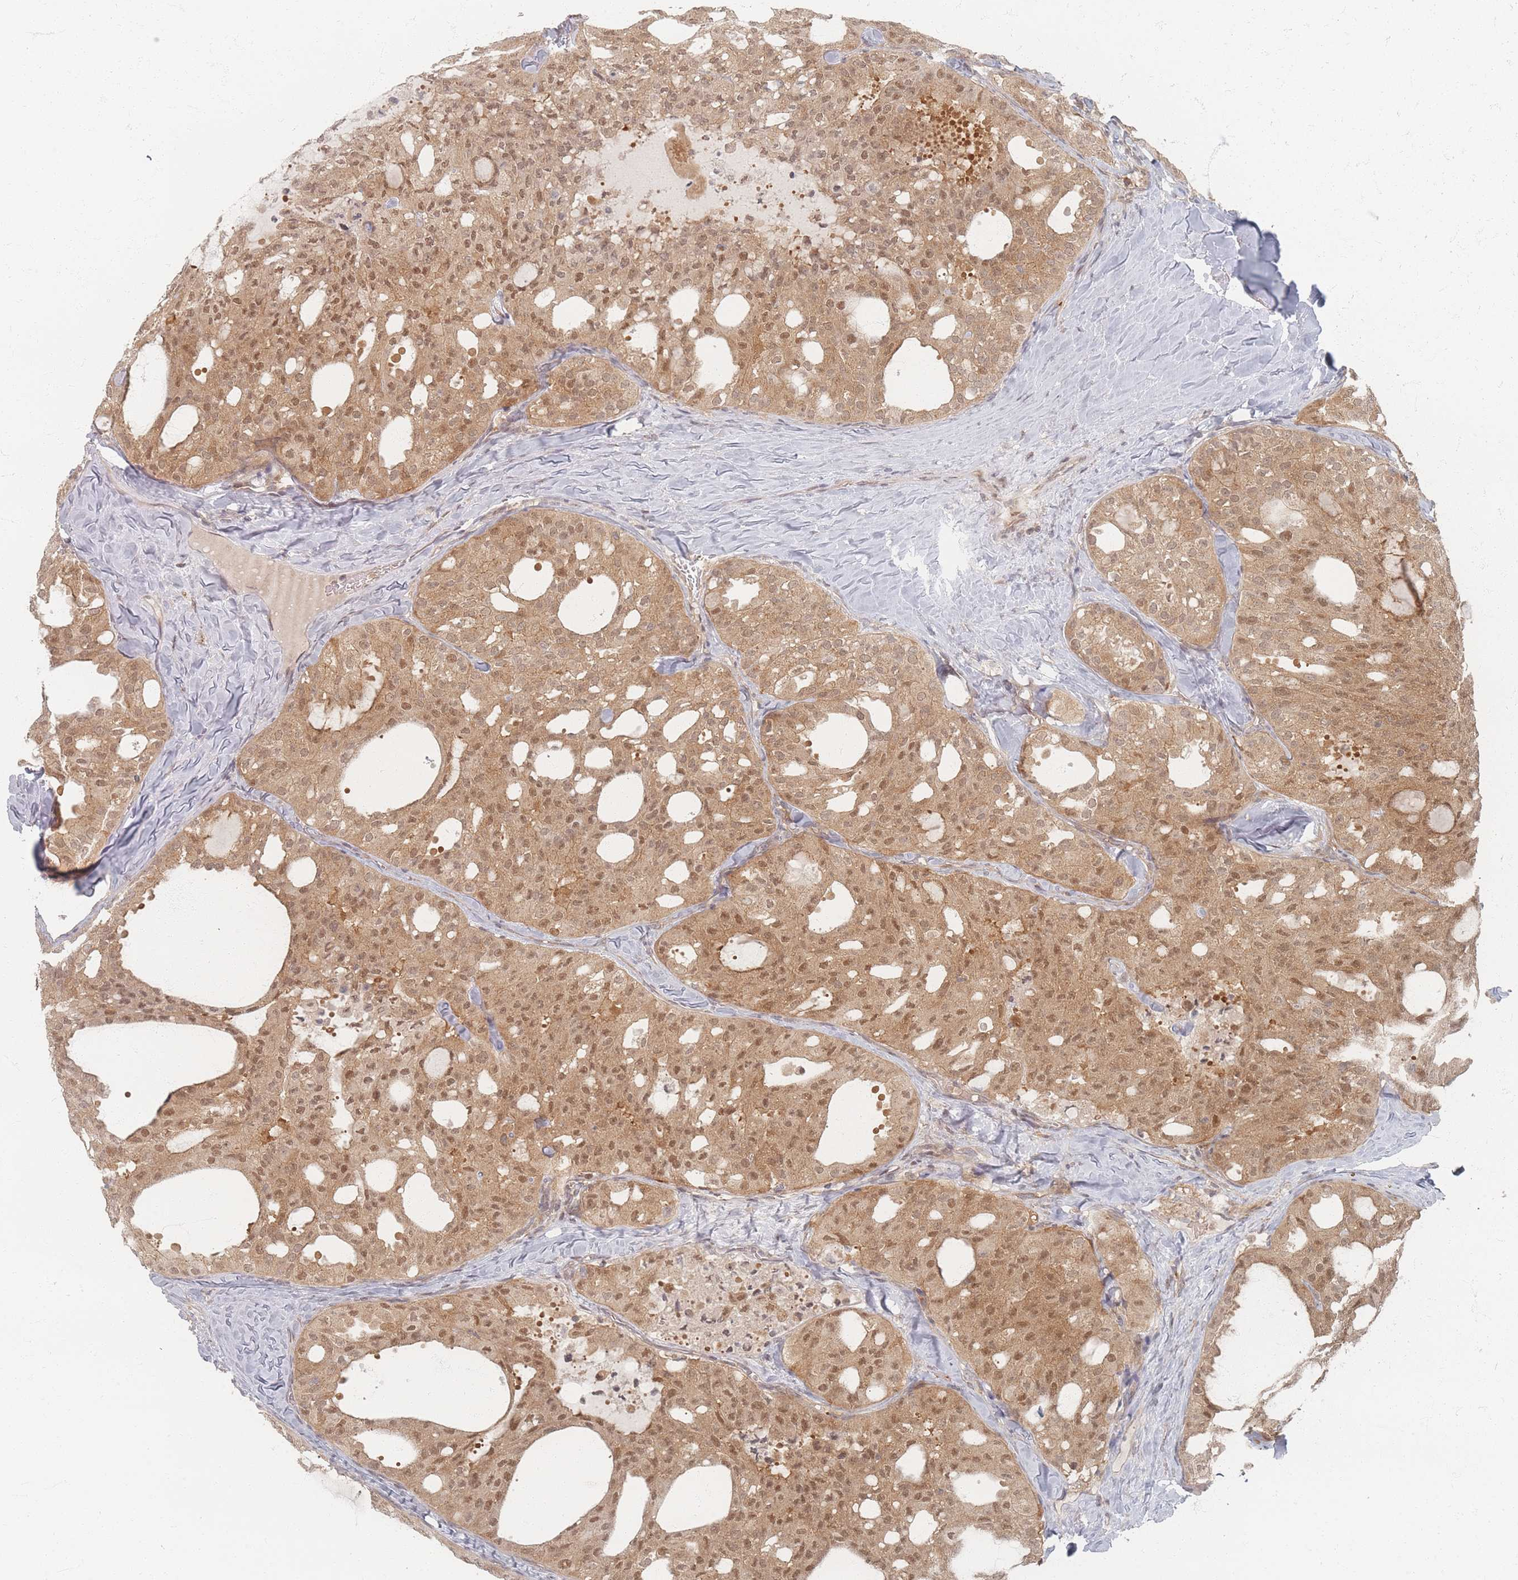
{"staining": {"intensity": "moderate", "quantity": ">75%", "location": "cytoplasmic/membranous,nuclear"}, "tissue": "thyroid cancer", "cell_type": "Tumor cells", "image_type": "cancer", "snomed": [{"axis": "morphology", "description": "Follicular adenoma carcinoma, NOS"}, {"axis": "topography", "description": "Thyroid gland"}], "caption": "Thyroid cancer was stained to show a protein in brown. There is medium levels of moderate cytoplasmic/membranous and nuclear positivity in about >75% of tumor cells. The protein of interest is stained brown, and the nuclei are stained in blue (DAB IHC with brightfield microscopy, high magnification).", "gene": "PSMD9", "patient": {"sex": "male", "age": 75}}